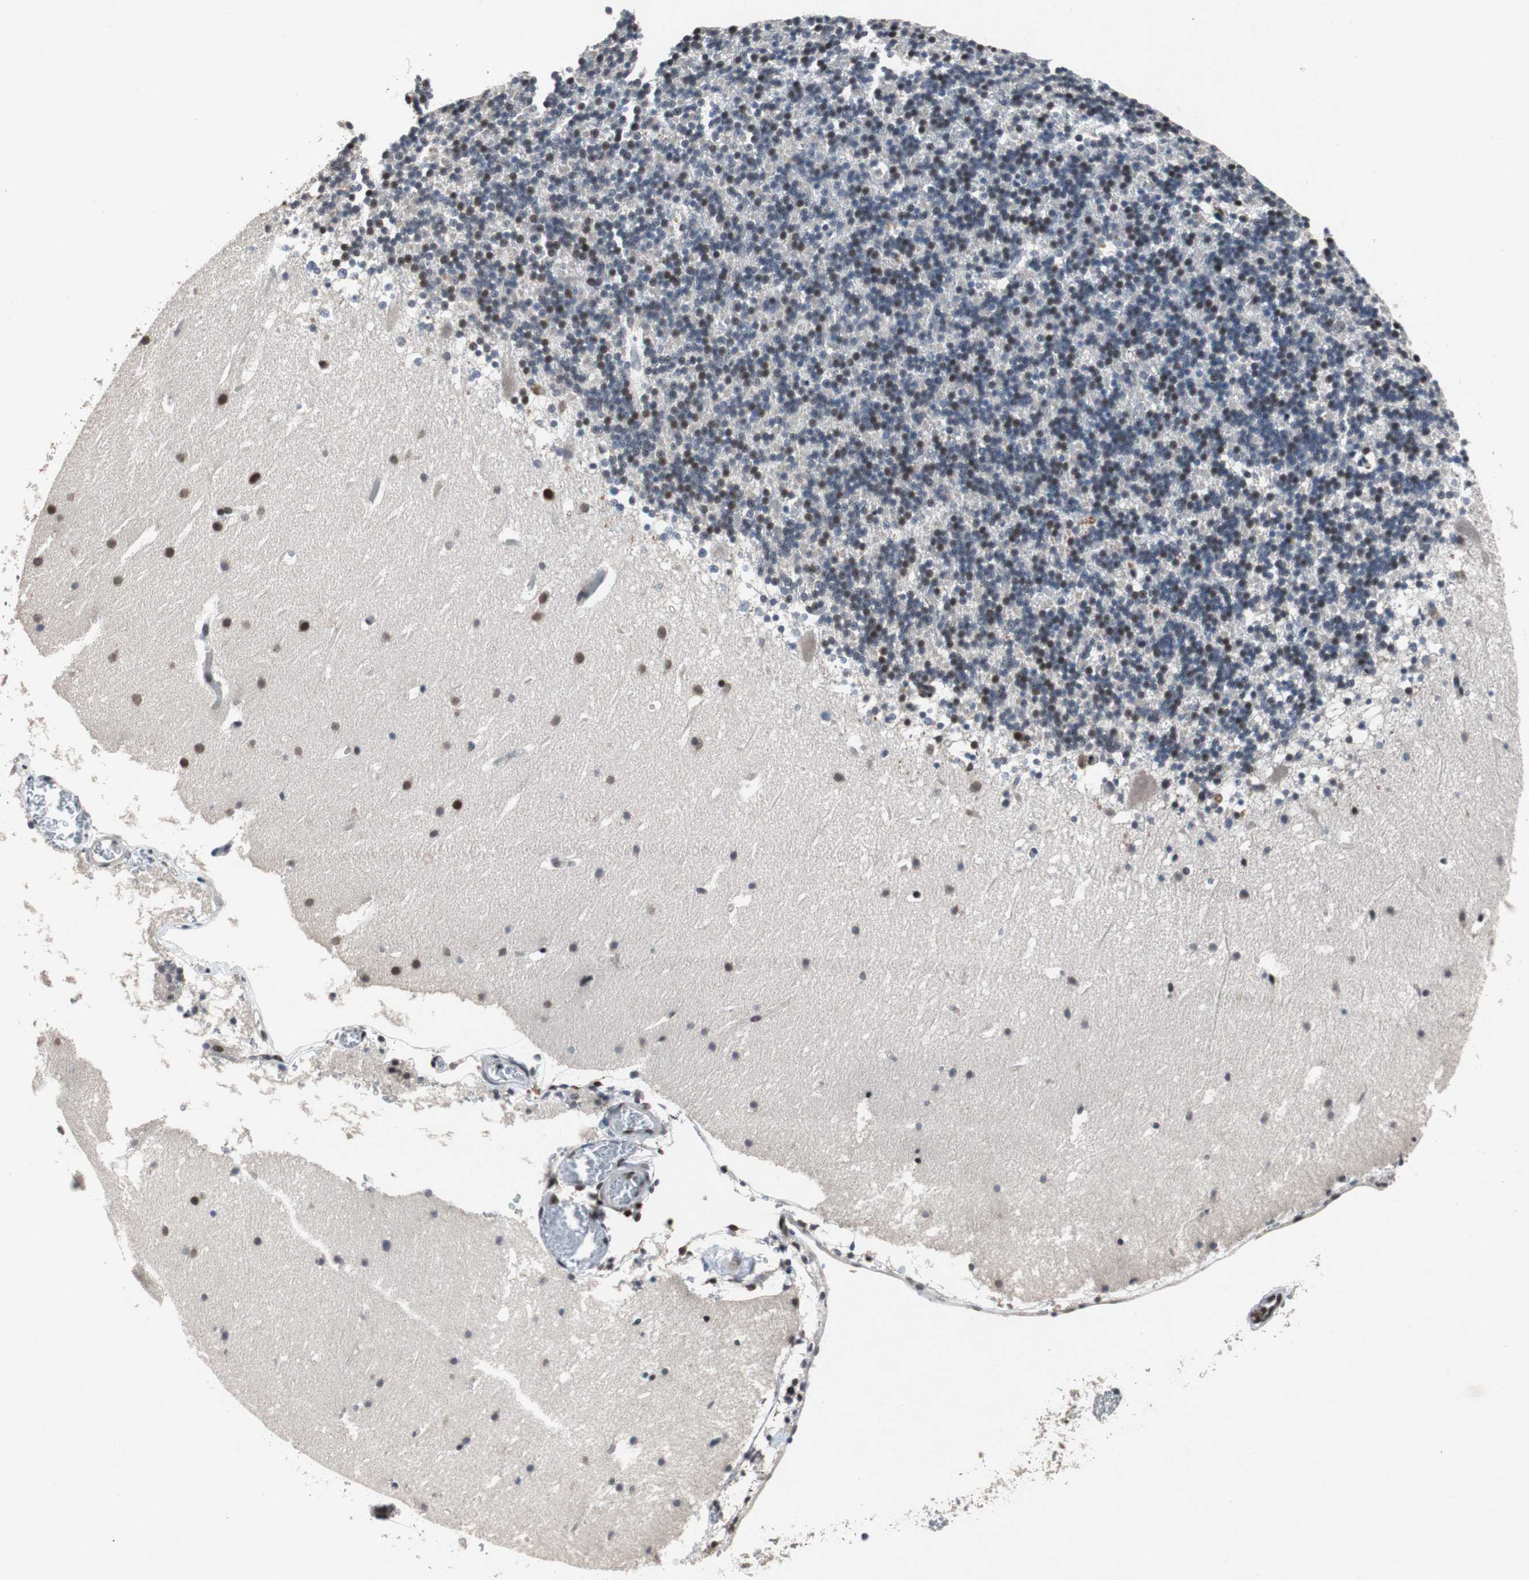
{"staining": {"intensity": "weak", "quantity": "25%-75%", "location": "nuclear"}, "tissue": "cerebellum", "cell_type": "Cells in granular layer", "image_type": "normal", "snomed": [{"axis": "morphology", "description": "Normal tissue, NOS"}, {"axis": "topography", "description": "Cerebellum"}], "caption": "Benign cerebellum shows weak nuclear staining in about 25%-75% of cells in granular layer, visualized by immunohistochemistry.", "gene": "TP63", "patient": {"sex": "male", "age": 45}}